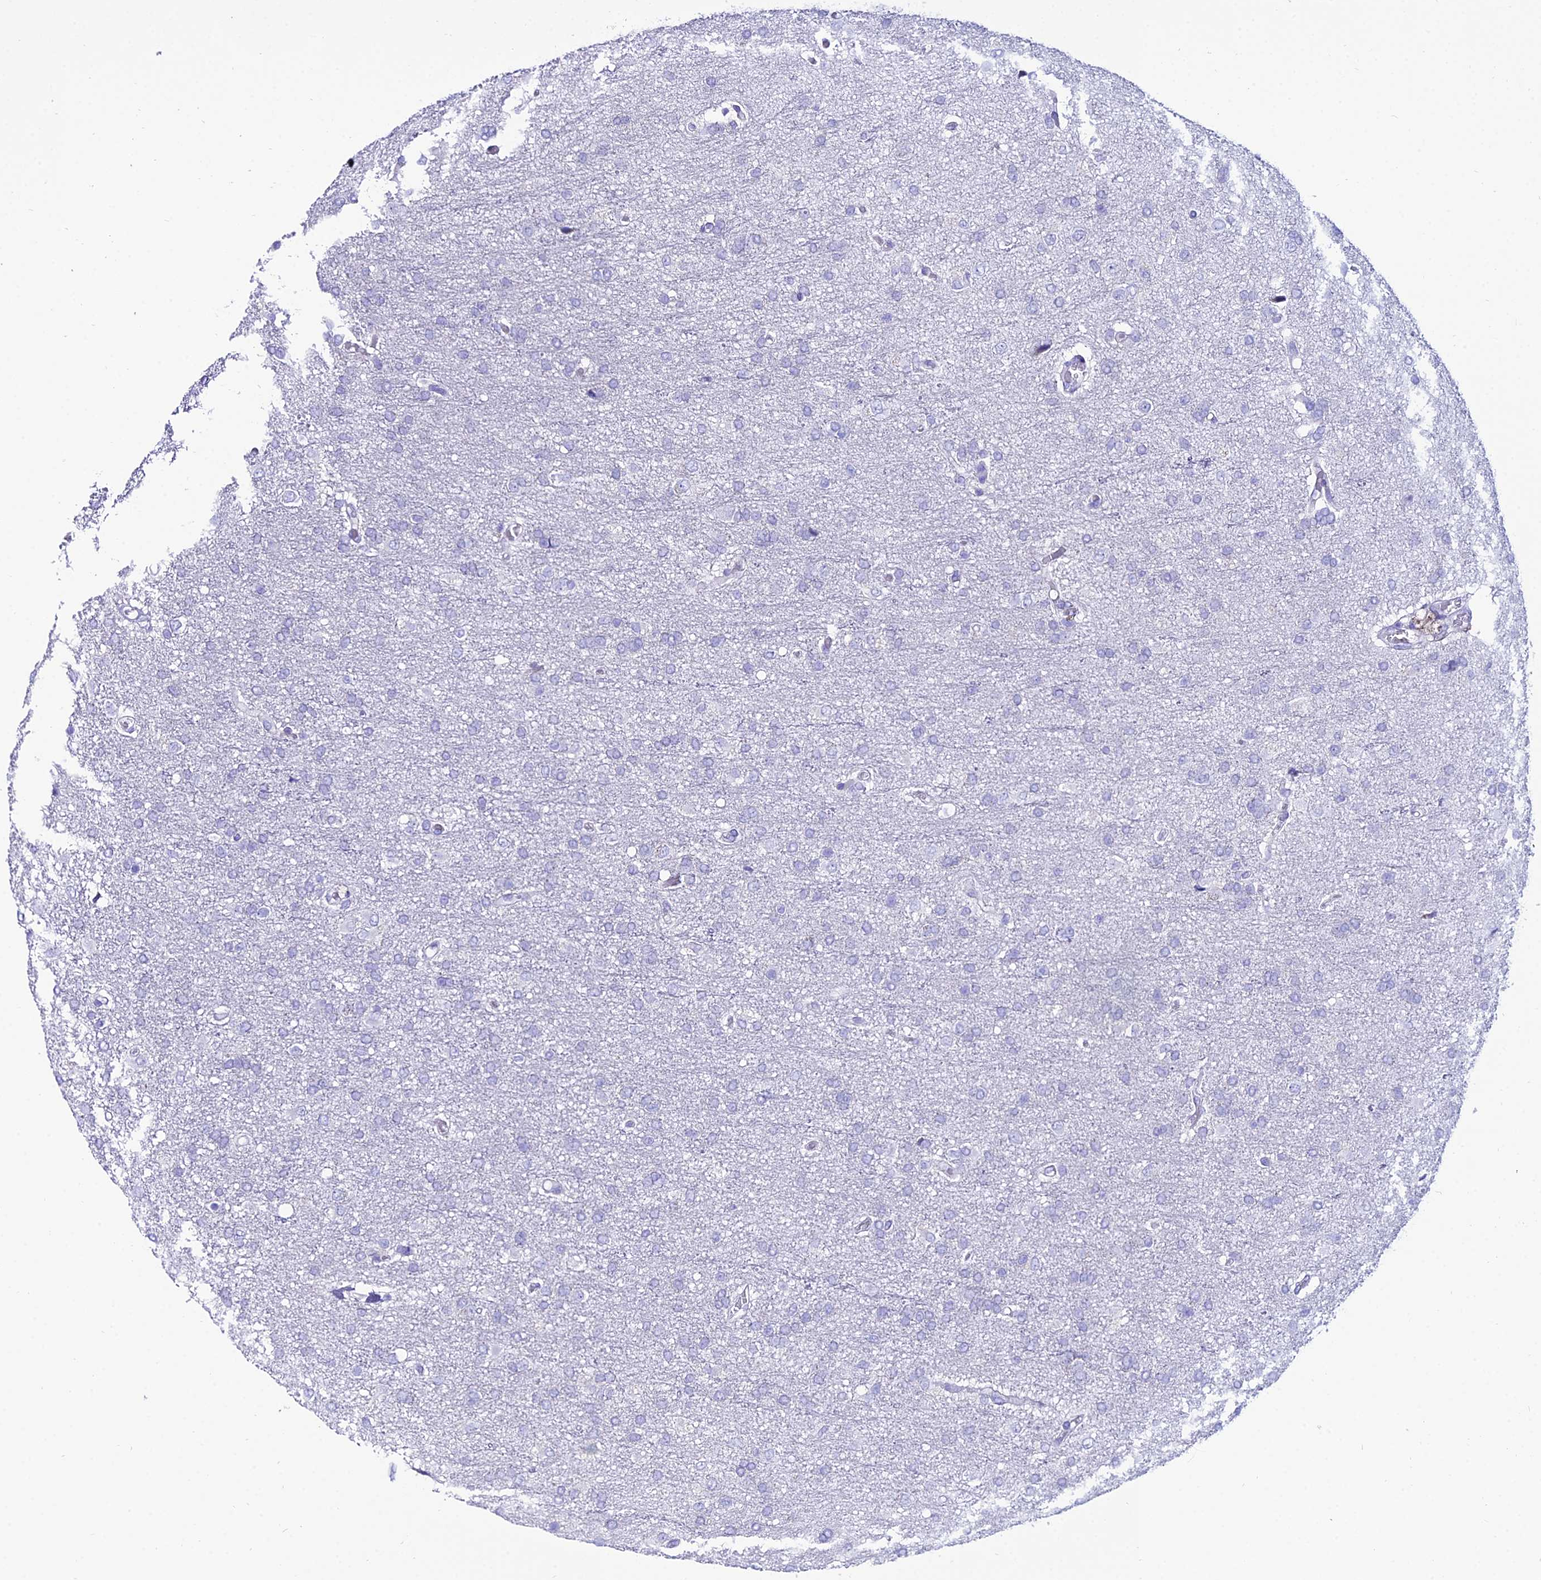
{"staining": {"intensity": "negative", "quantity": "none", "location": "none"}, "tissue": "glioma", "cell_type": "Tumor cells", "image_type": "cancer", "snomed": [{"axis": "morphology", "description": "Glioma, malignant, High grade"}, {"axis": "topography", "description": "Brain"}], "caption": "Immunohistochemistry (IHC) of malignant glioma (high-grade) reveals no staining in tumor cells.", "gene": "OR4D5", "patient": {"sex": "female", "age": 74}}